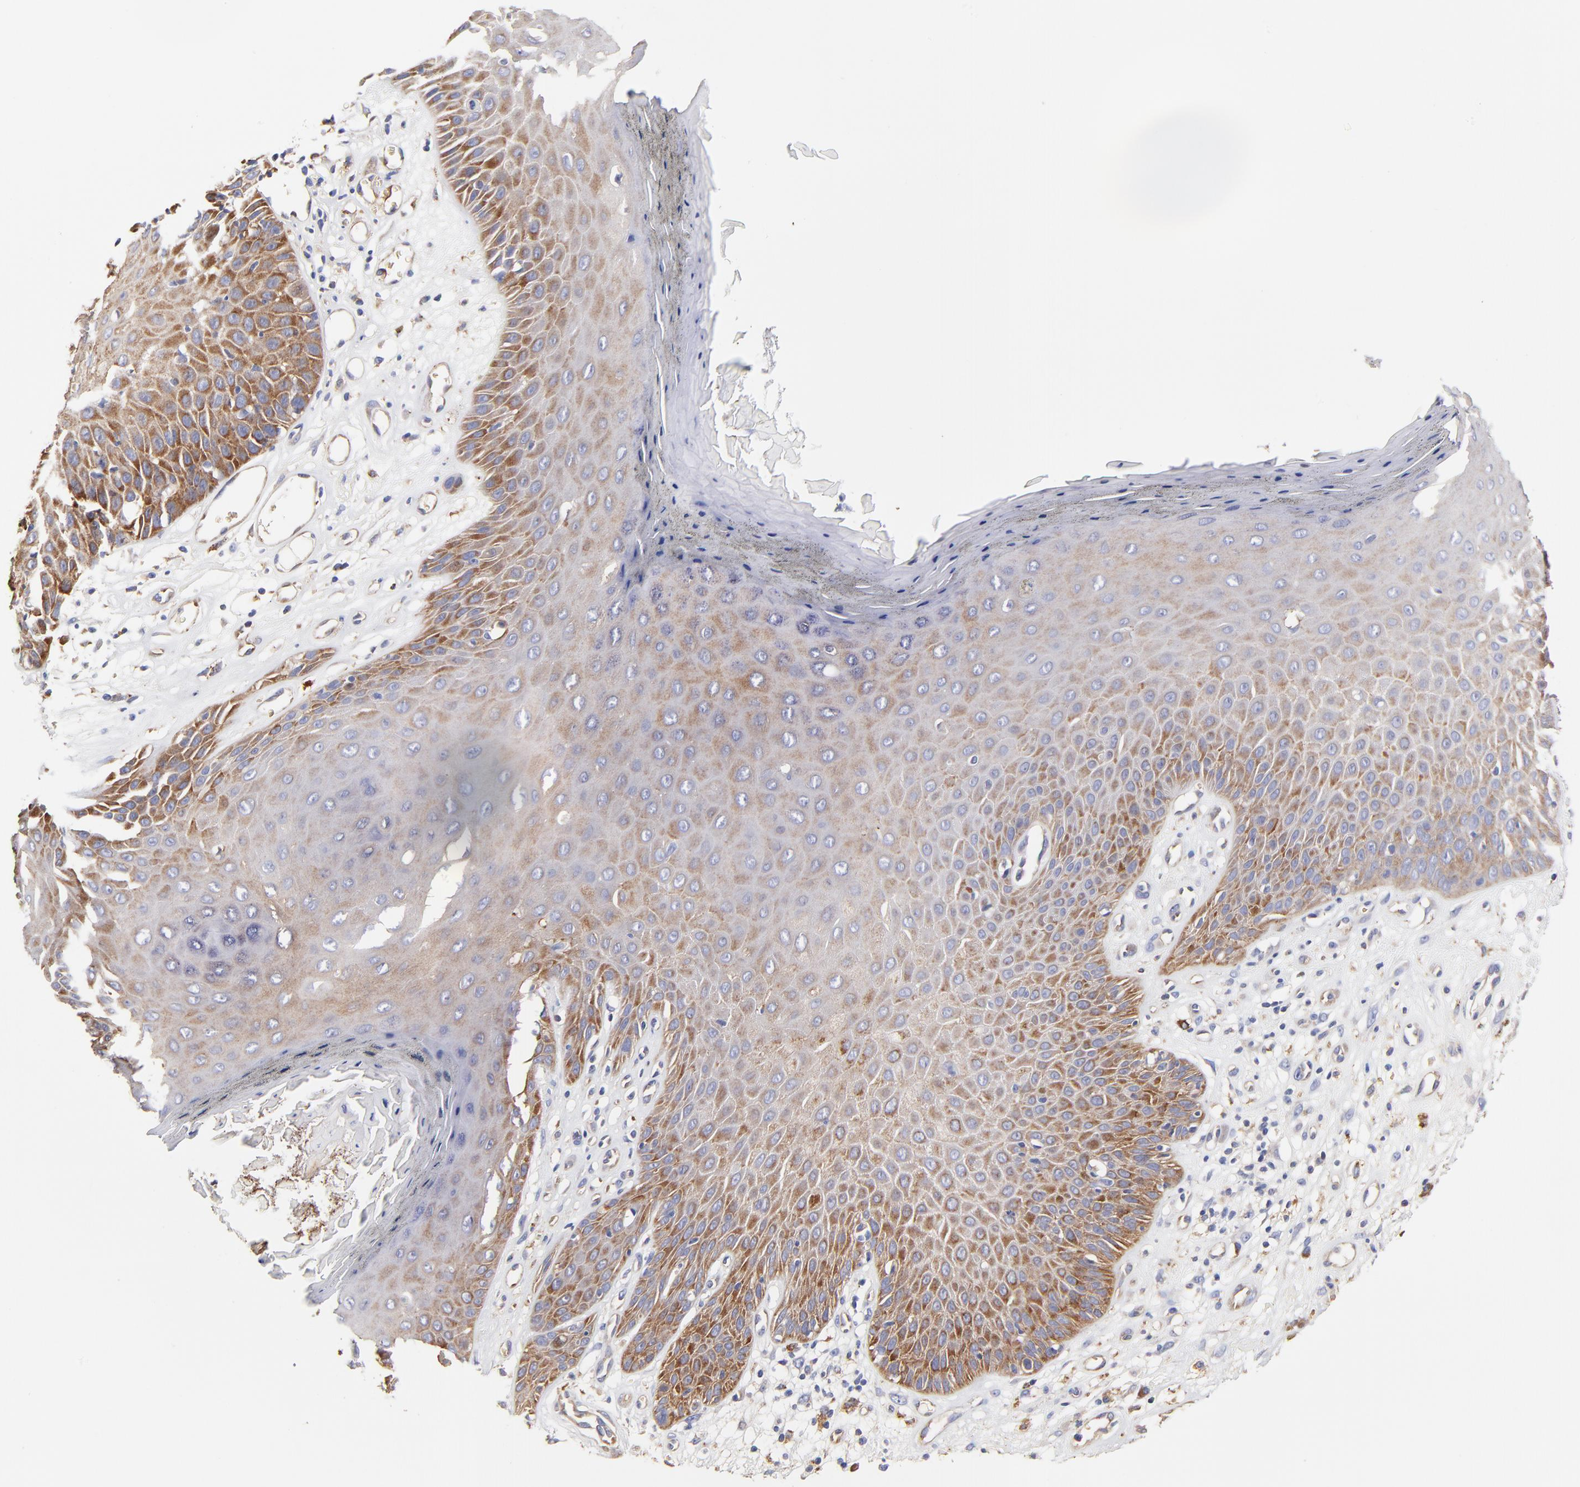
{"staining": {"intensity": "moderate", "quantity": ">75%", "location": "cytoplasmic/membranous"}, "tissue": "skin cancer", "cell_type": "Tumor cells", "image_type": "cancer", "snomed": [{"axis": "morphology", "description": "Squamous cell carcinoma, NOS"}, {"axis": "topography", "description": "Skin"}], "caption": "Skin cancer was stained to show a protein in brown. There is medium levels of moderate cytoplasmic/membranous positivity in about >75% of tumor cells.", "gene": "CD2AP", "patient": {"sex": "male", "age": 65}}